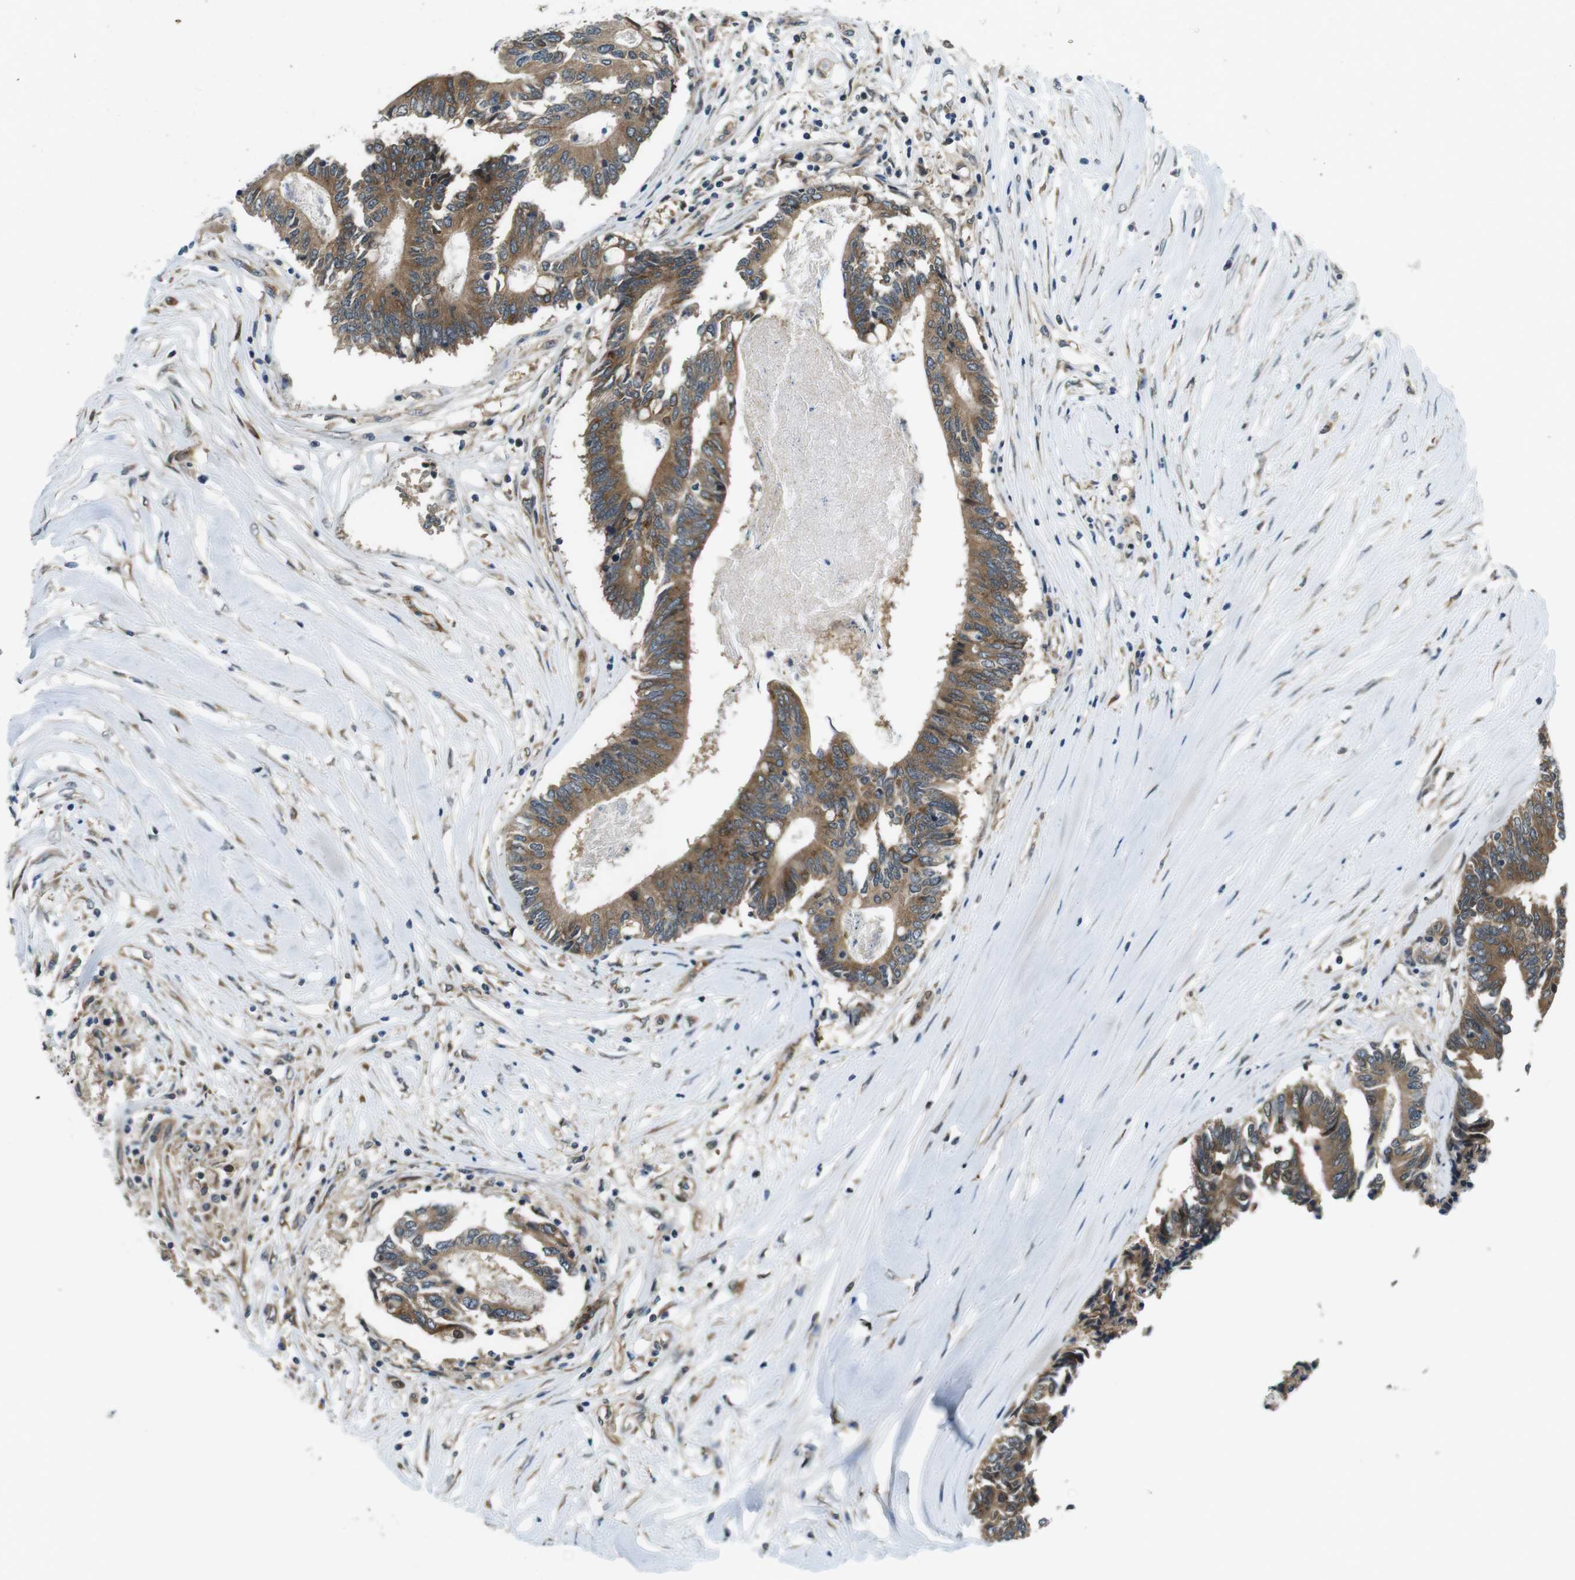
{"staining": {"intensity": "moderate", "quantity": ">75%", "location": "cytoplasmic/membranous"}, "tissue": "colorectal cancer", "cell_type": "Tumor cells", "image_type": "cancer", "snomed": [{"axis": "morphology", "description": "Adenocarcinoma, NOS"}, {"axis": "topography", "description": "Rectum"}], "caption": "The photomicrograph demonstrates staining of colorectal adenocarcinoma, revealing moderate cytoplasmic/membranous protein staining (brown color) within tumor cells.", "gene": "PALD1", "patient": {"sex": "male", "age": 63}}